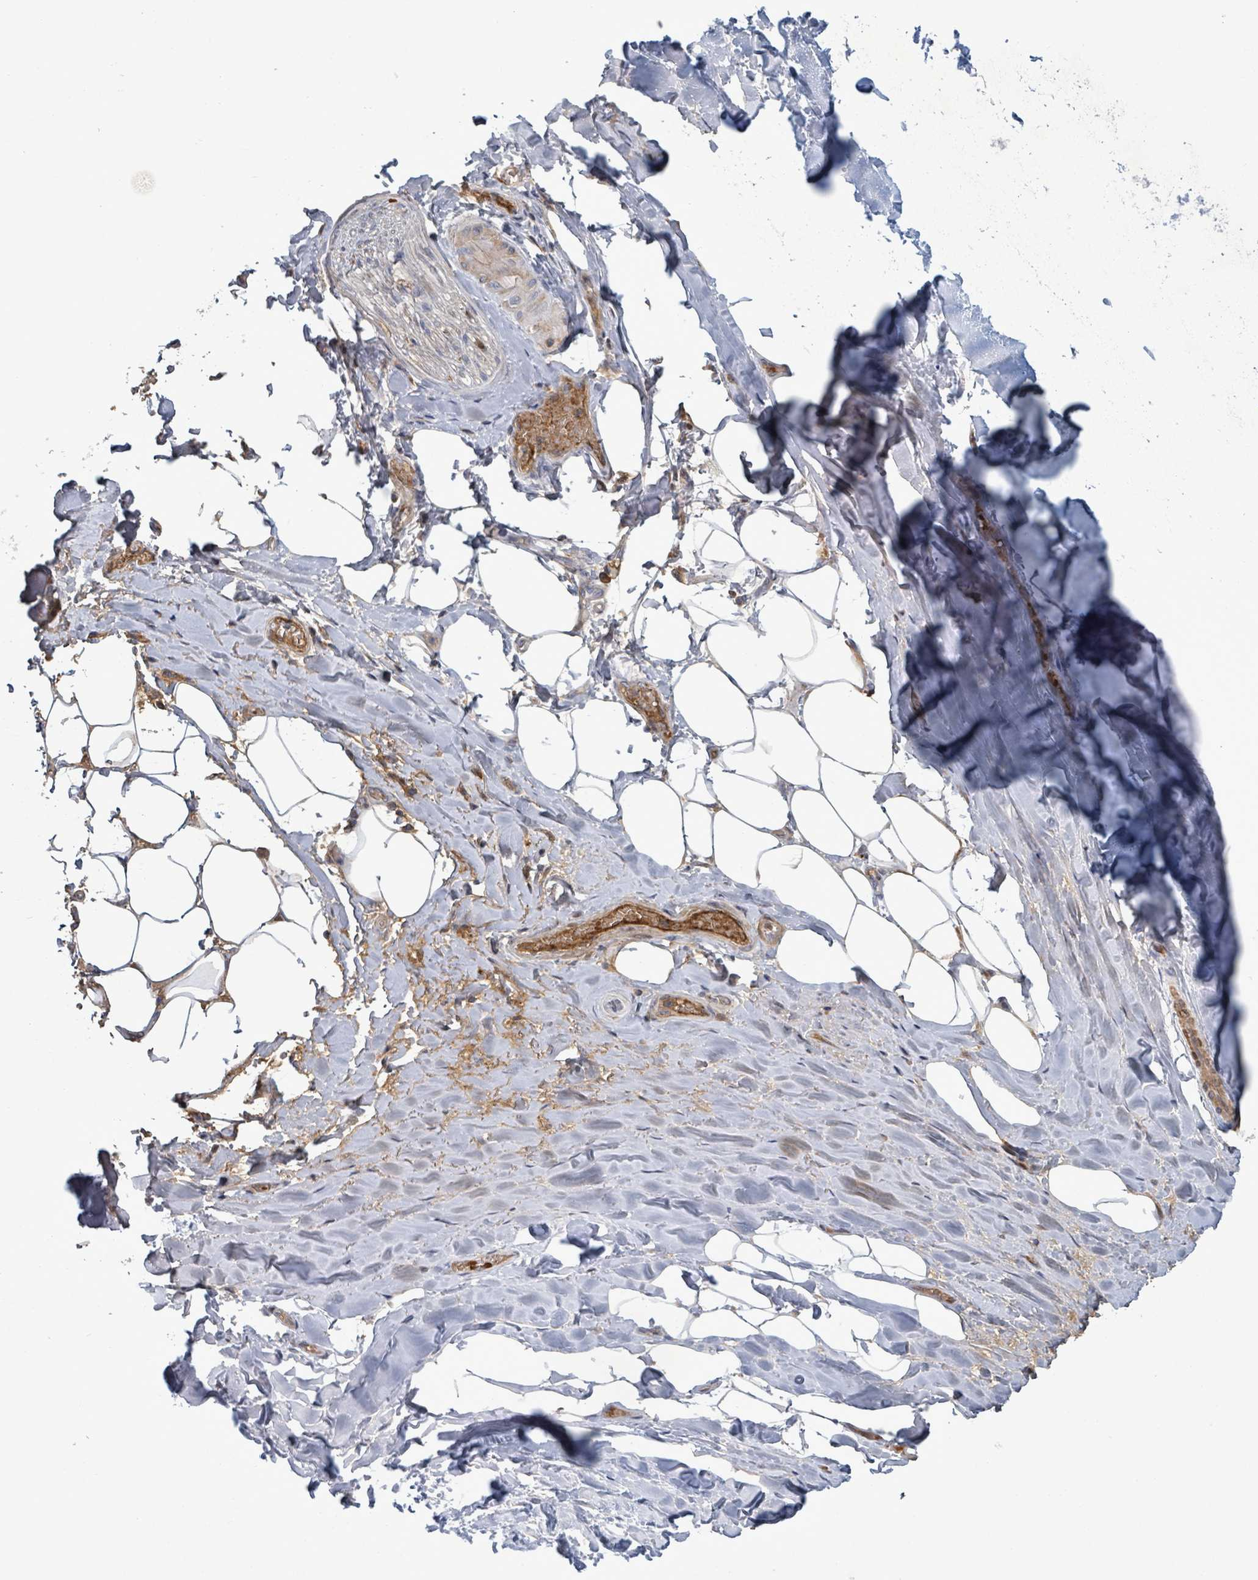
{"staining": {"intensity": "negative", "quantity": "none", "location": "none"}, "tissue": "adipose tissue", "cell_type": "Adipocytes", "image_type": "normal", "snomed": [{"axis": "morphology", "description": "Normal tissue, NOS"}, {"axis": "topography", "description": "Lymph node"}, {"axis": "topography", "description": "Cartilage tissue"}, {"axis": "topography", "description": "Bronchus"}], "caption": "The micrograph shows no staining of adipocytes in unremarkable adipose tissue.", "gene": "GRM8", "patient": {"sex": "male", "age": 63}}